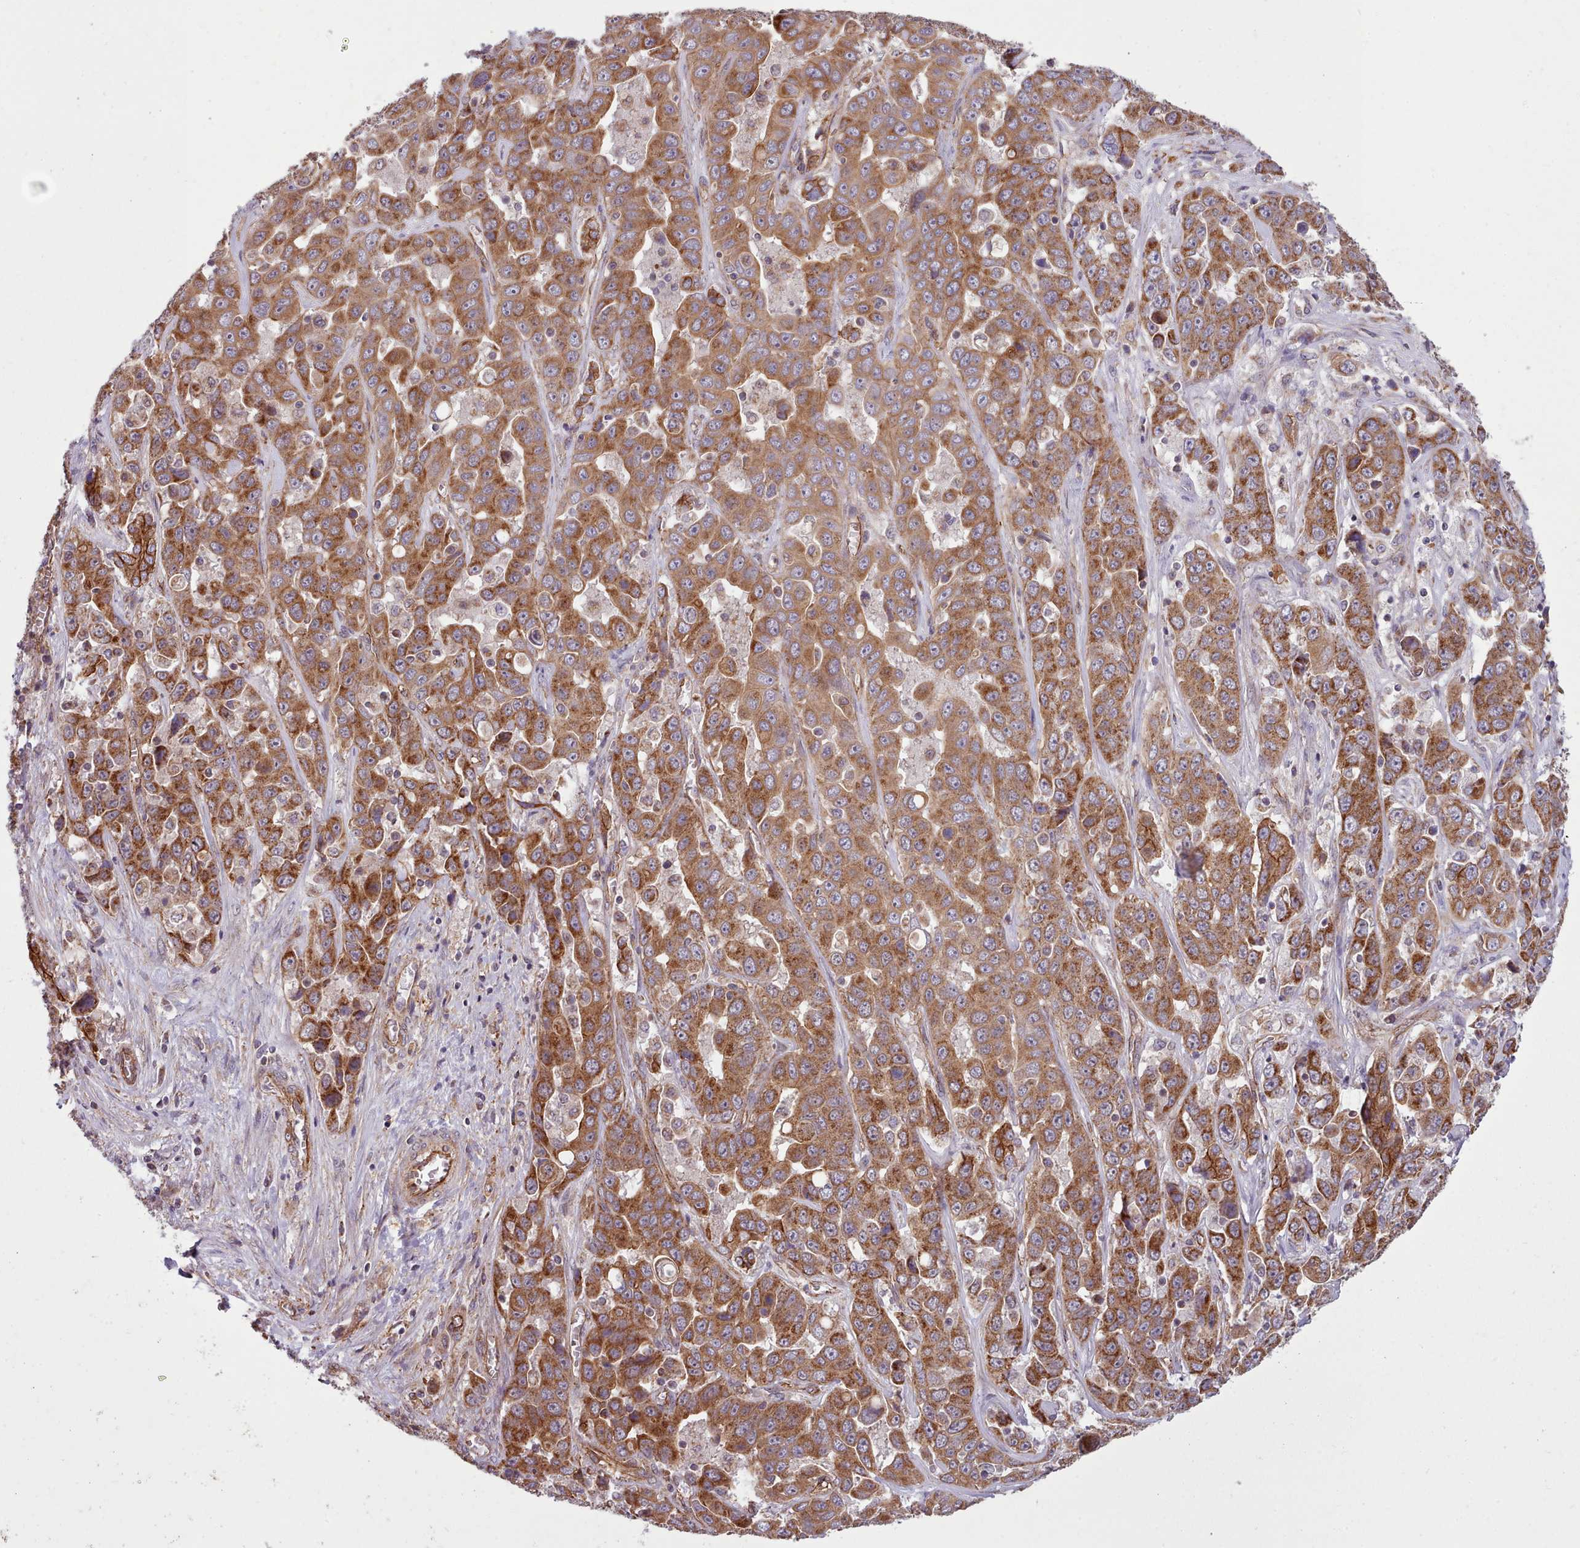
{"staining": {"intensity": "strong", "quantity": ">75%", "location": "cytoplasmic/membranous"}, "tissue": "liver cancer", "cell_type": "Tumor cells", "image_type": "cancer", "snomed": [{"axis": "morphology", "description": "Cholangiocarcinoma"}, {"axis": "topography", "description": "Liver"}], "caption": "A micrograph of human cholangiocarcinoma (liver) stained for a protein shows strong cytoplasmic/membranous brown staining in tumor cells.", "gene": "MRPL46", "patient": {"sex": "female", "age": 52}}